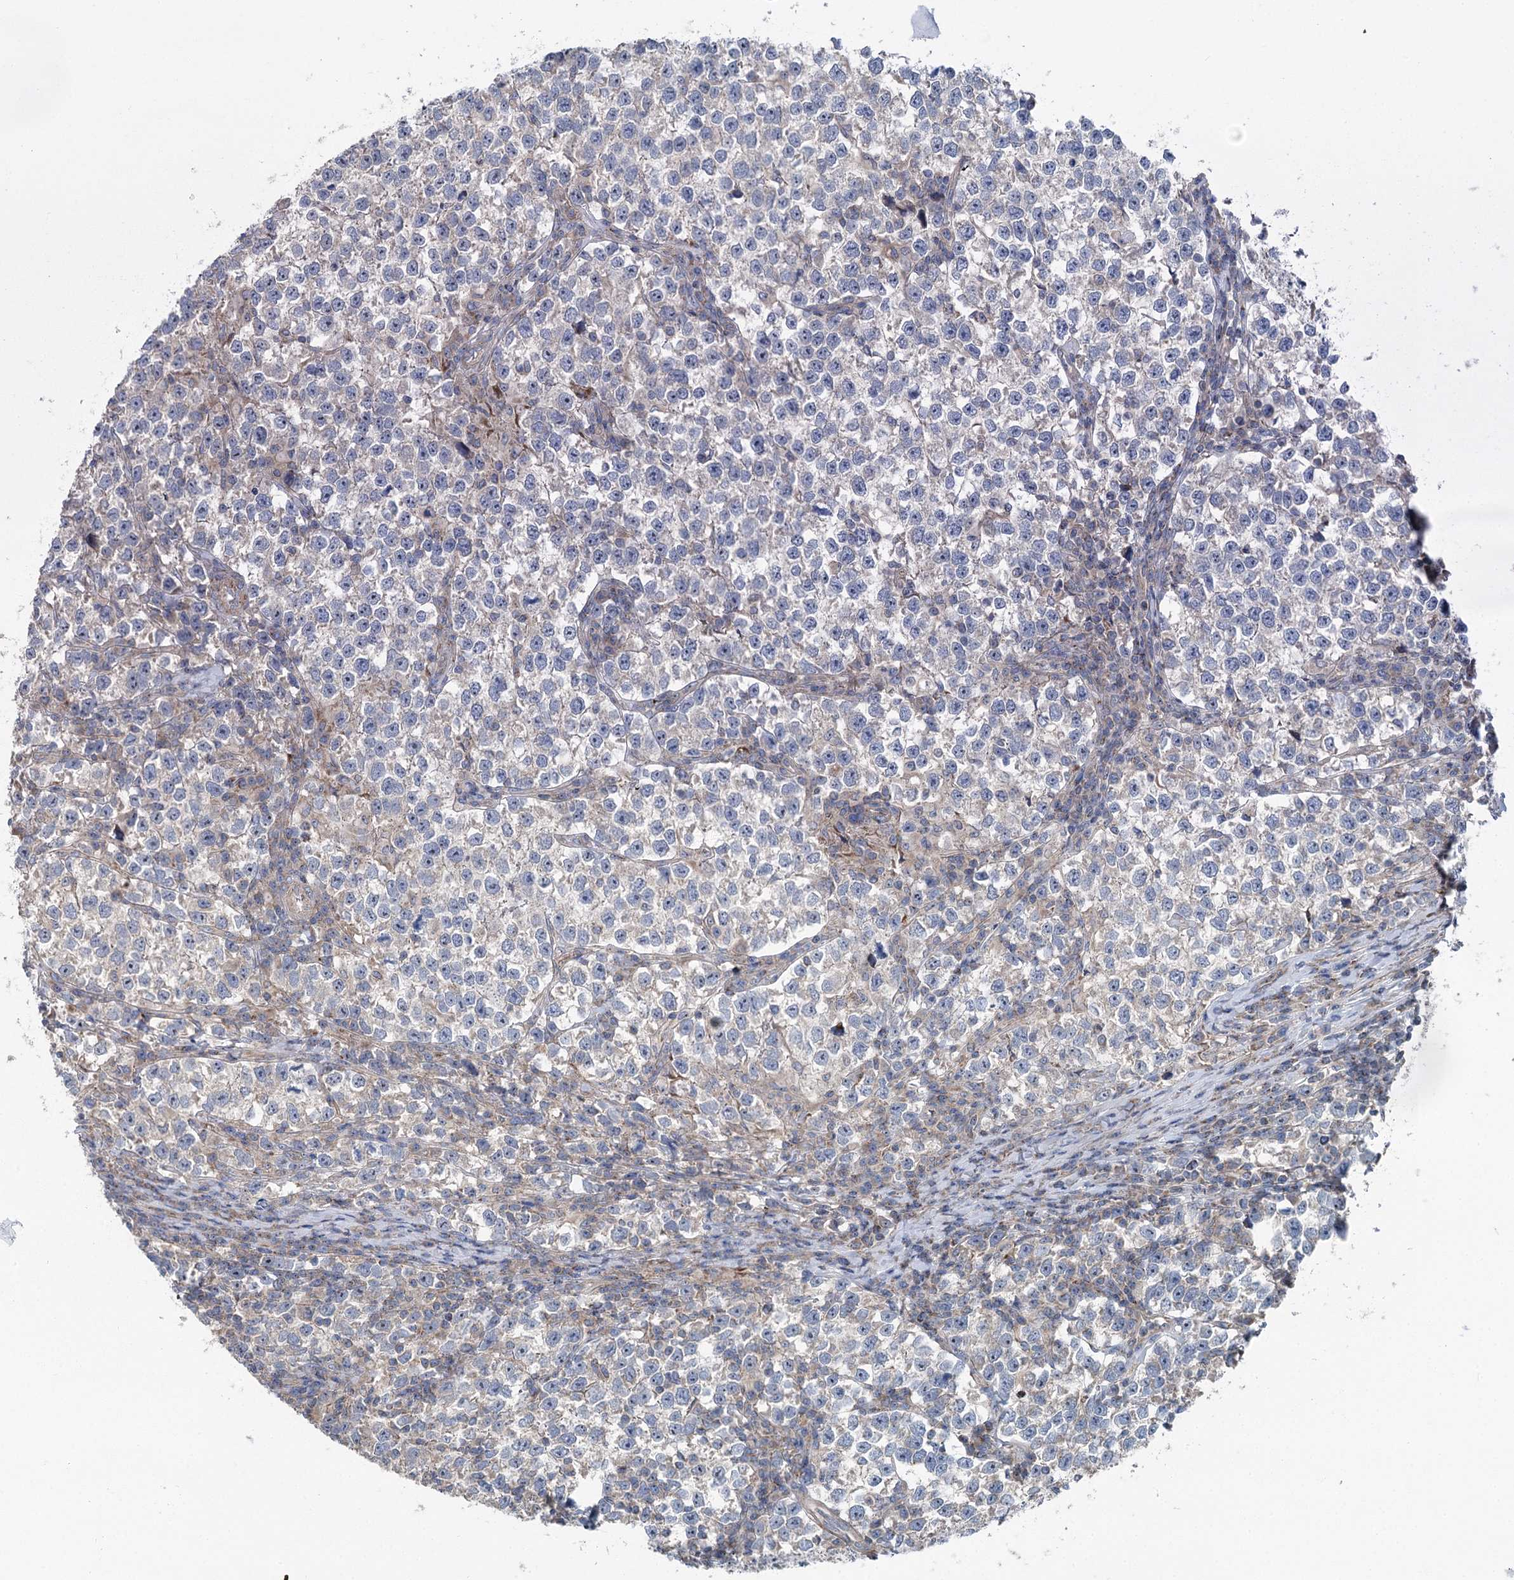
{"staining": {"intensity": "negative", "quantity": "none", "location": "none"}, "tissue": "testis cancer", "cell_type": "Tumor cells", "image_type": "cancer", "snomed": [{"axis": "morphology", "description": "Normal tissue, NOS"}, {"axis": "morphology", "description": "Seminoma, NOS"}, {"axis": "topography", "description": "Testis"}], "caption": "Immunohistochemistry (IHC) image of neoplastic tissue: human testis cancer (seminoma) stained with DAB (3,3'-diaminobenzidine) exhibits no significant protein staining in tumor cells.", "gene": "MARK2", "patient": {"sex": "male", "age": 43}}